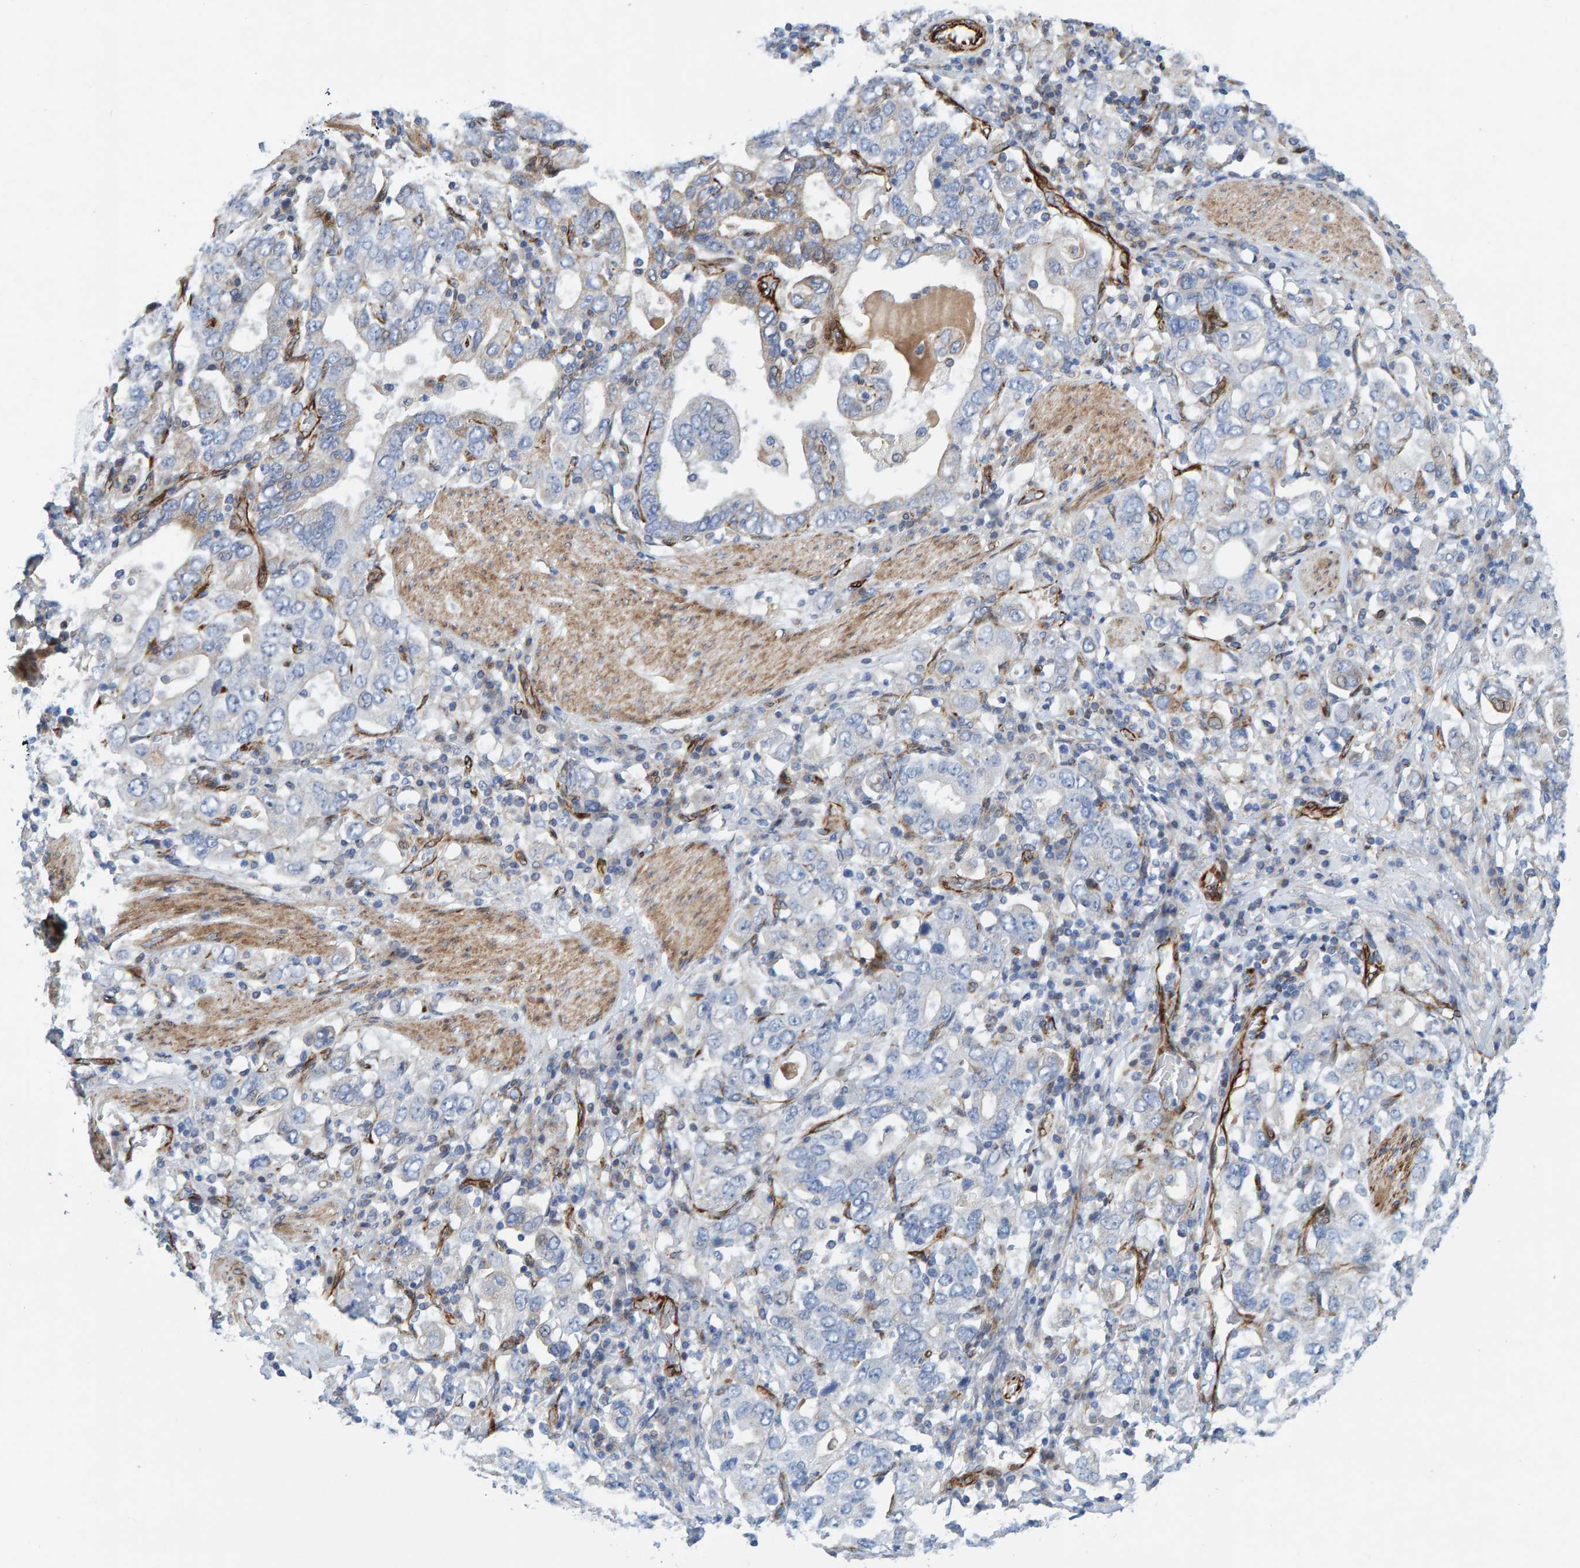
{"staining": {"intensity": "weak", "quantity": "<25%", "location": "cytoplasmic/membranous"}, "tissue": "stomach cancer", "cell_type": "Tumor cells", "image_type": "cancer", "snomed": [{"axis": "morphology", "description": "Adenocarcinoma, NOS"}, {"axis": "topography", "description": "Stomach, upper"}], "caption": "Immunohistochemistry (IHC) image of neoplastic tissue: adenocarcinoma (stomach) stained with DAB (3,3'-diaminobenzidine) demonstrates no significant protein expression in tumor cells. (Immunohistochemistry, brightfield microscopy, high magnification).", "gene": "POLG2", "patient": {"sex": "male", "age": 62}}